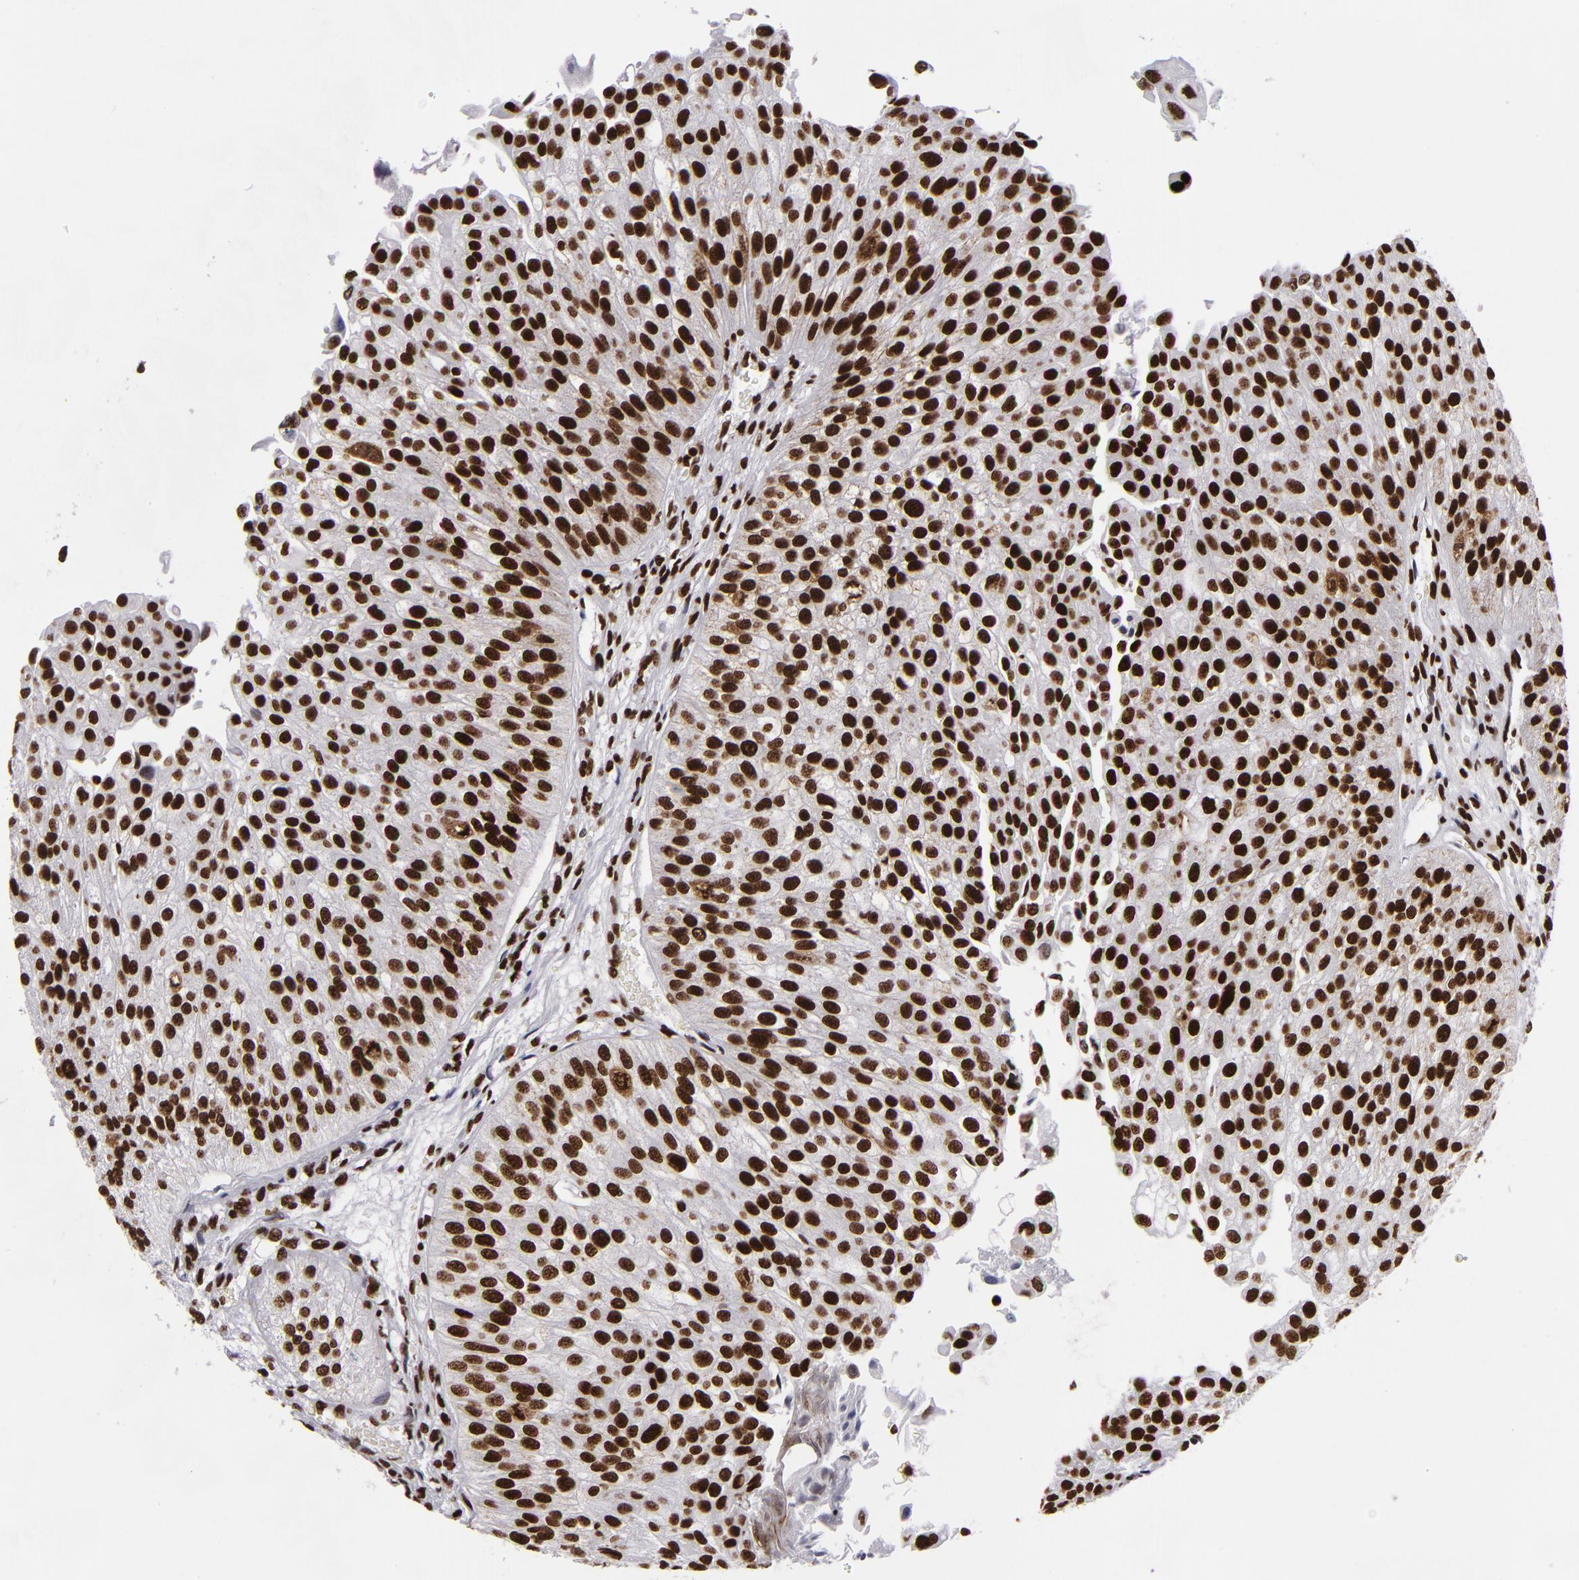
{"staining": {"intensity": "strong", "quantity": ">75%", "location": "nuclear"}, "tissue": "urothelial cancer", "cell_type": "Tumor cells", "image_type": "cancer", "snomed": [{"axis": "morphology", "description": "Urothelial carcinoma, Low grade"}, {"axis": "topography", "description": "Urinary bladder"}], "caption": "Human low-grade urothelial carcinoma stained for a protein (brown) displays strong nuclear positive staining in about >75% of tumor cells.", "gene": "SAFB", "patient": {"sex": "female", "age": 89}}